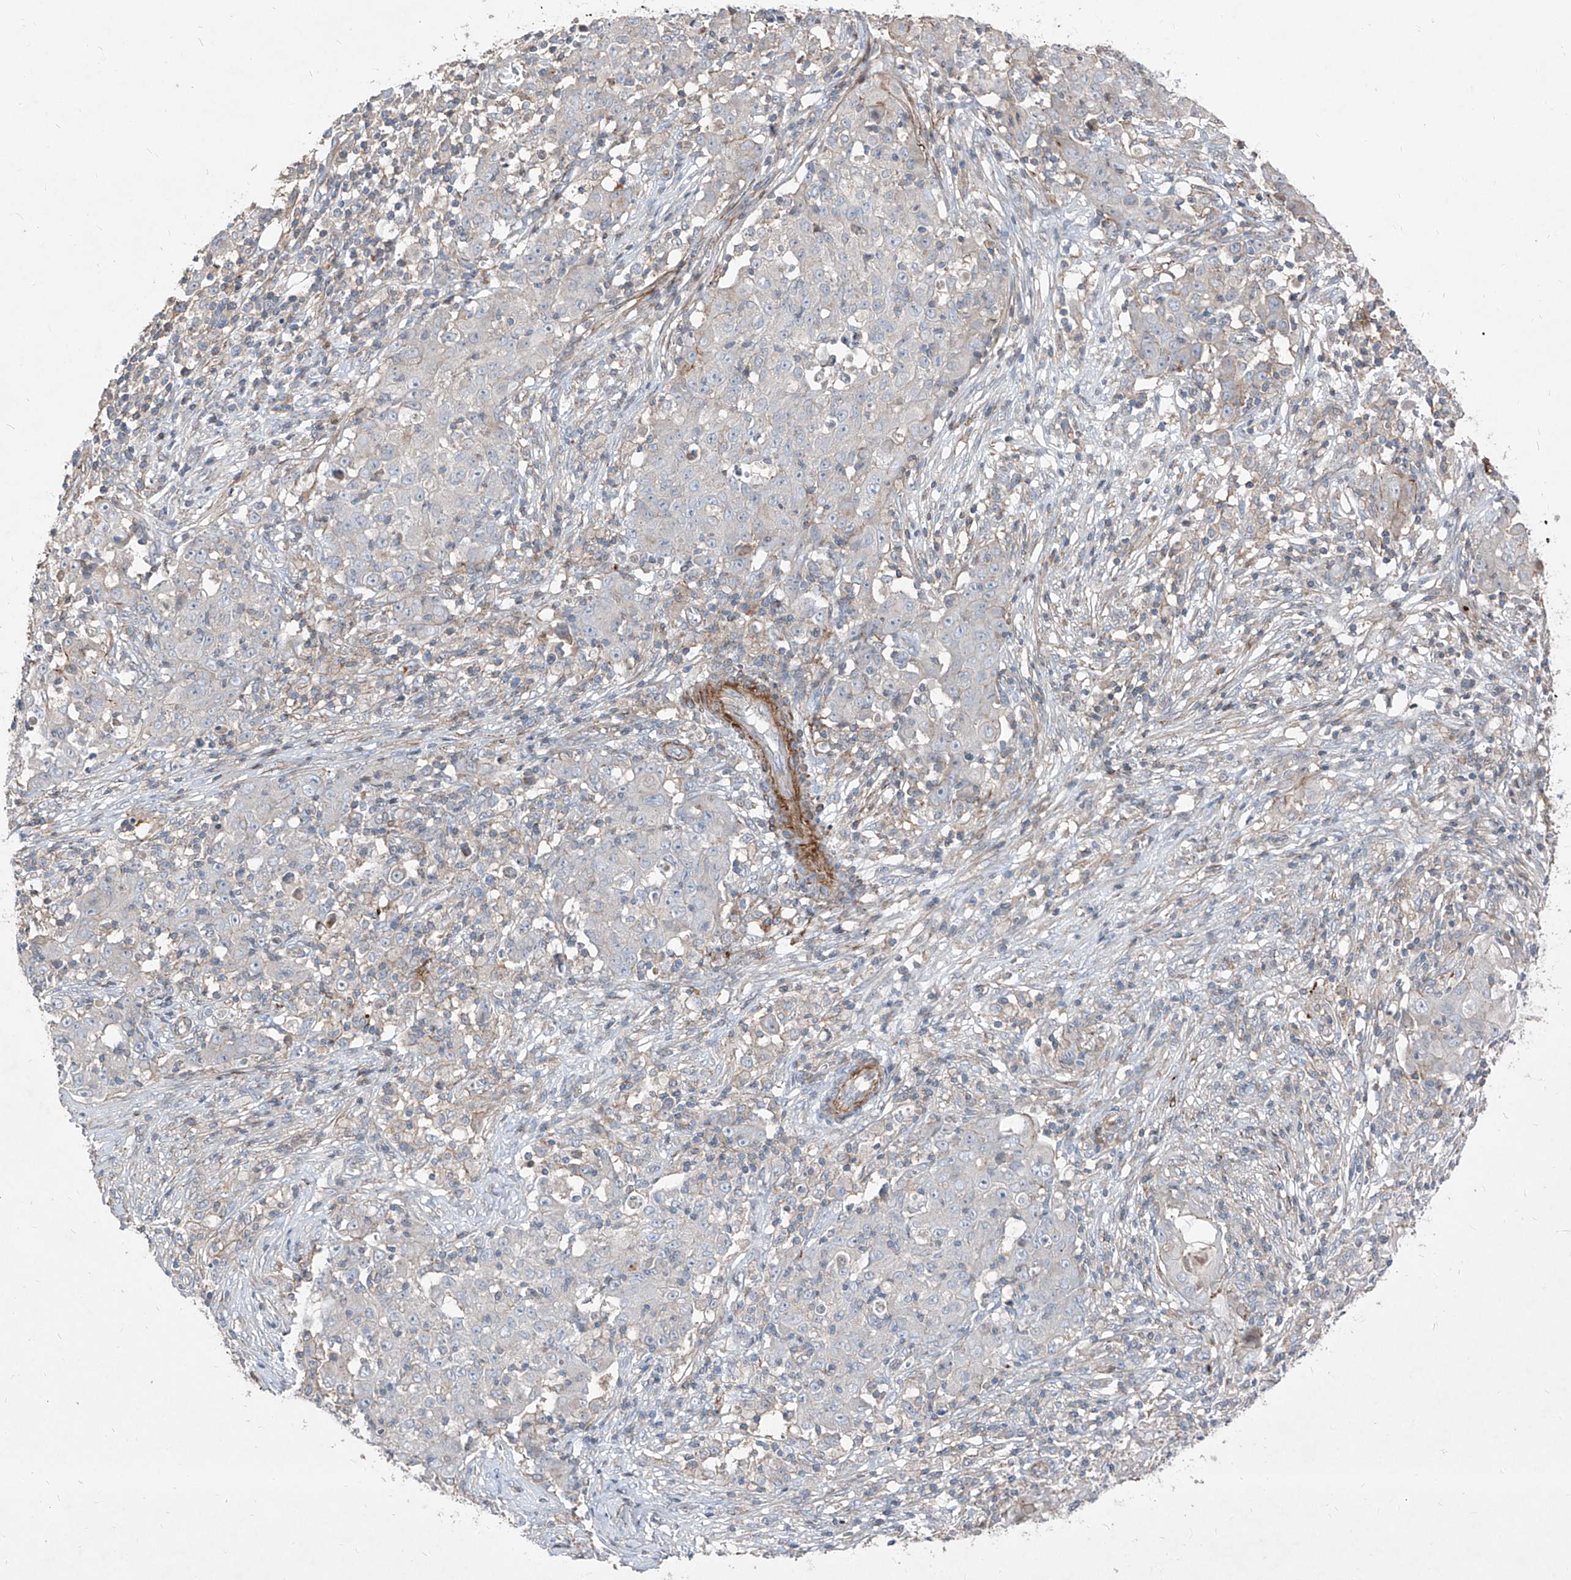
{"staining": {"intensity": "negative", "quantity": "none", "location": "none"}, "tissue": "ovarian cancer", "cell_type": "Tumor cells", "image_type": "cancer", "snomed": [{"axis": "morphology", "description": "Carcinoma, endometroid"}, {"axis": "topography", "description": "Ovary"}], "caption": "Tumor cells show no significant protein staining in ovarian endometroid carcinoma.", "gene": "UFD1", "patient": {"sex": "female", "age": 42}}